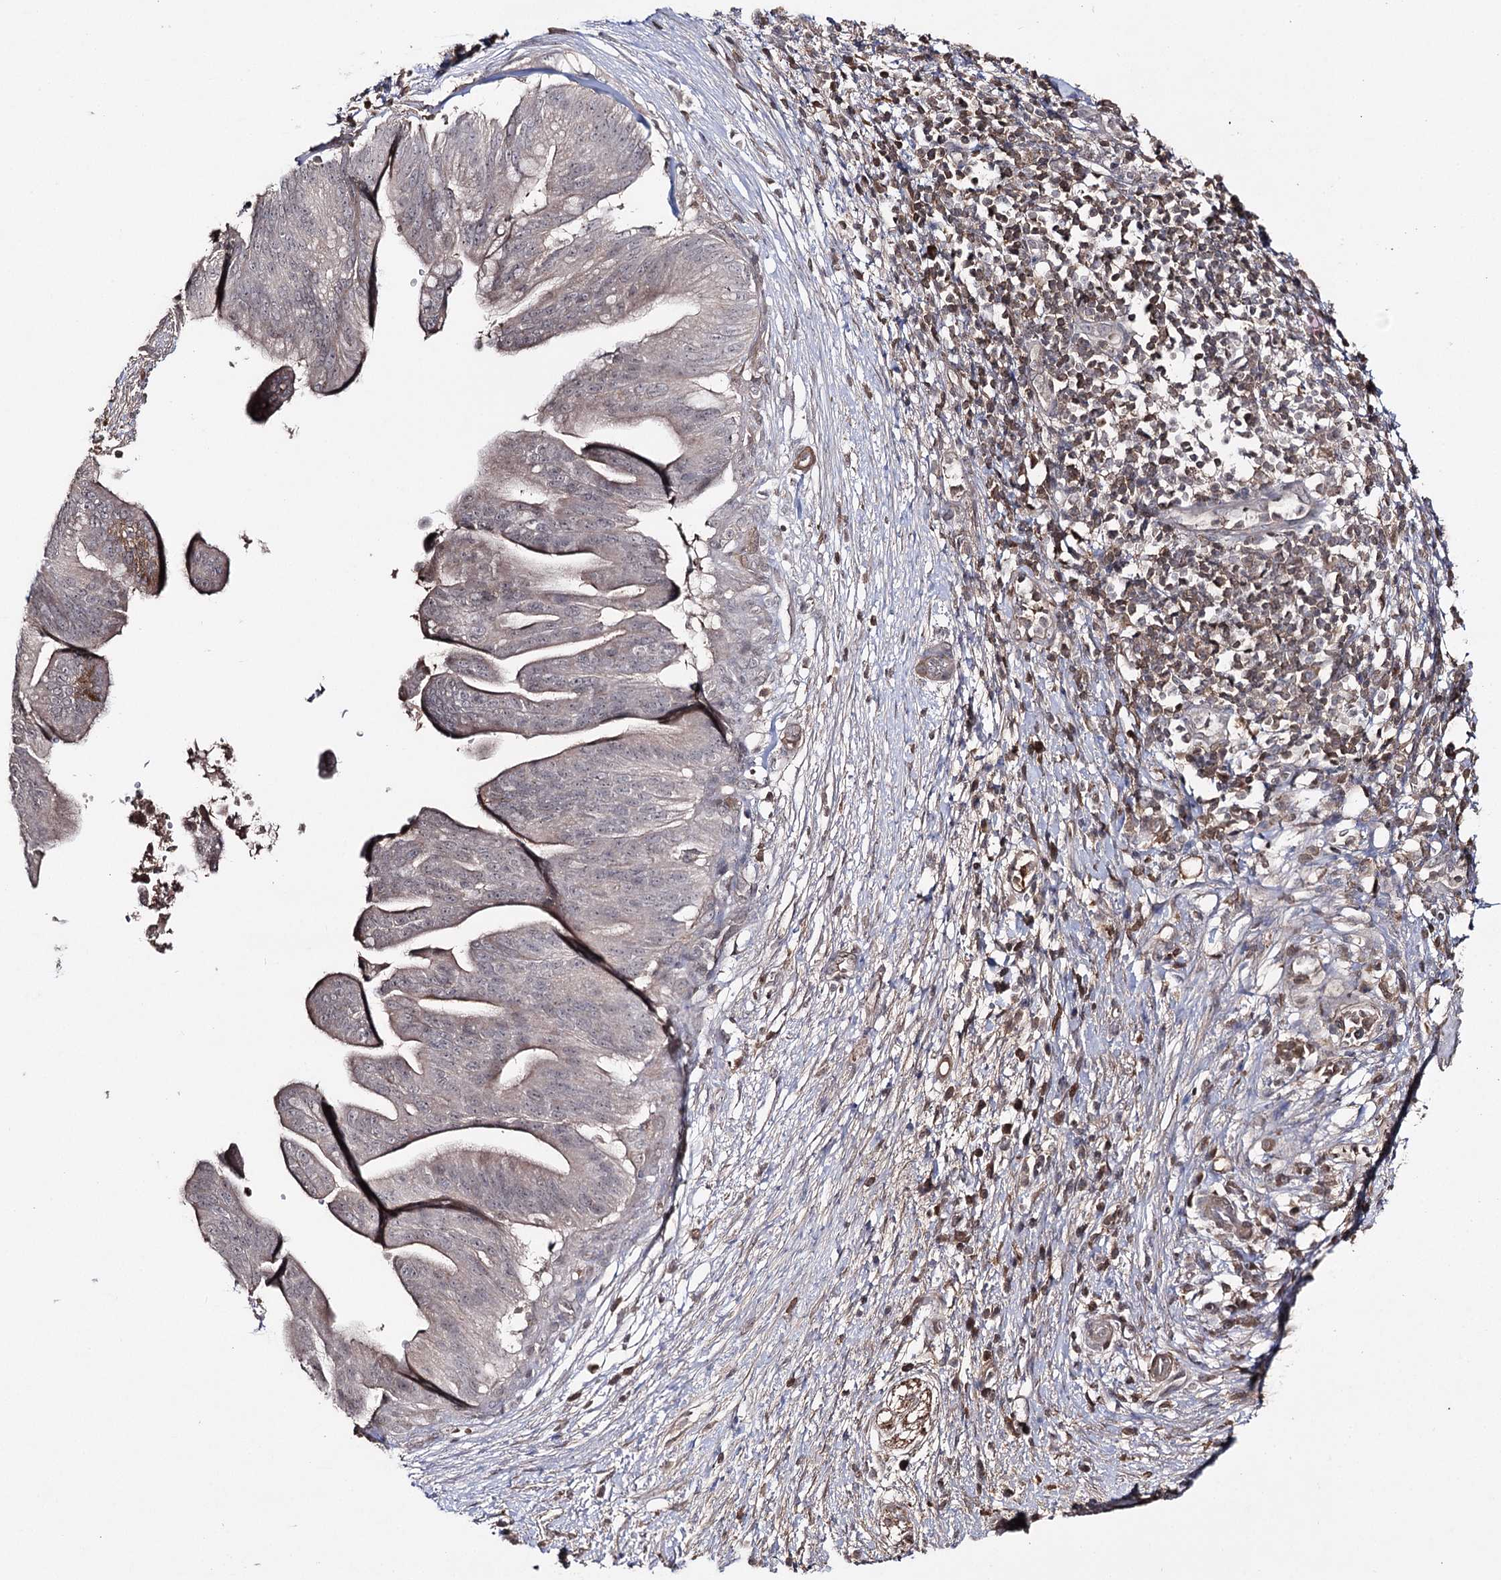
{"staining": {"intensity": "negative", "quantity": "none", "location": "none"}, "tissue": "pancreatic cancer", "cell_type": "Tumor cells", "image_type": "cancer", "snomed": [{"axis": "morphology", "description": "Adenocarcinoma, NOS"}, {"axis": "topography", "description": "Pancreas"}], "caption": "IHC image of neoplastic tissue: pancreatic adenocarcinoma stained with DAB demonstrates no significant protein staining in tumor cells.", "gene": "SYNGR3", "patient": {"sex": "male", "age": 68}}